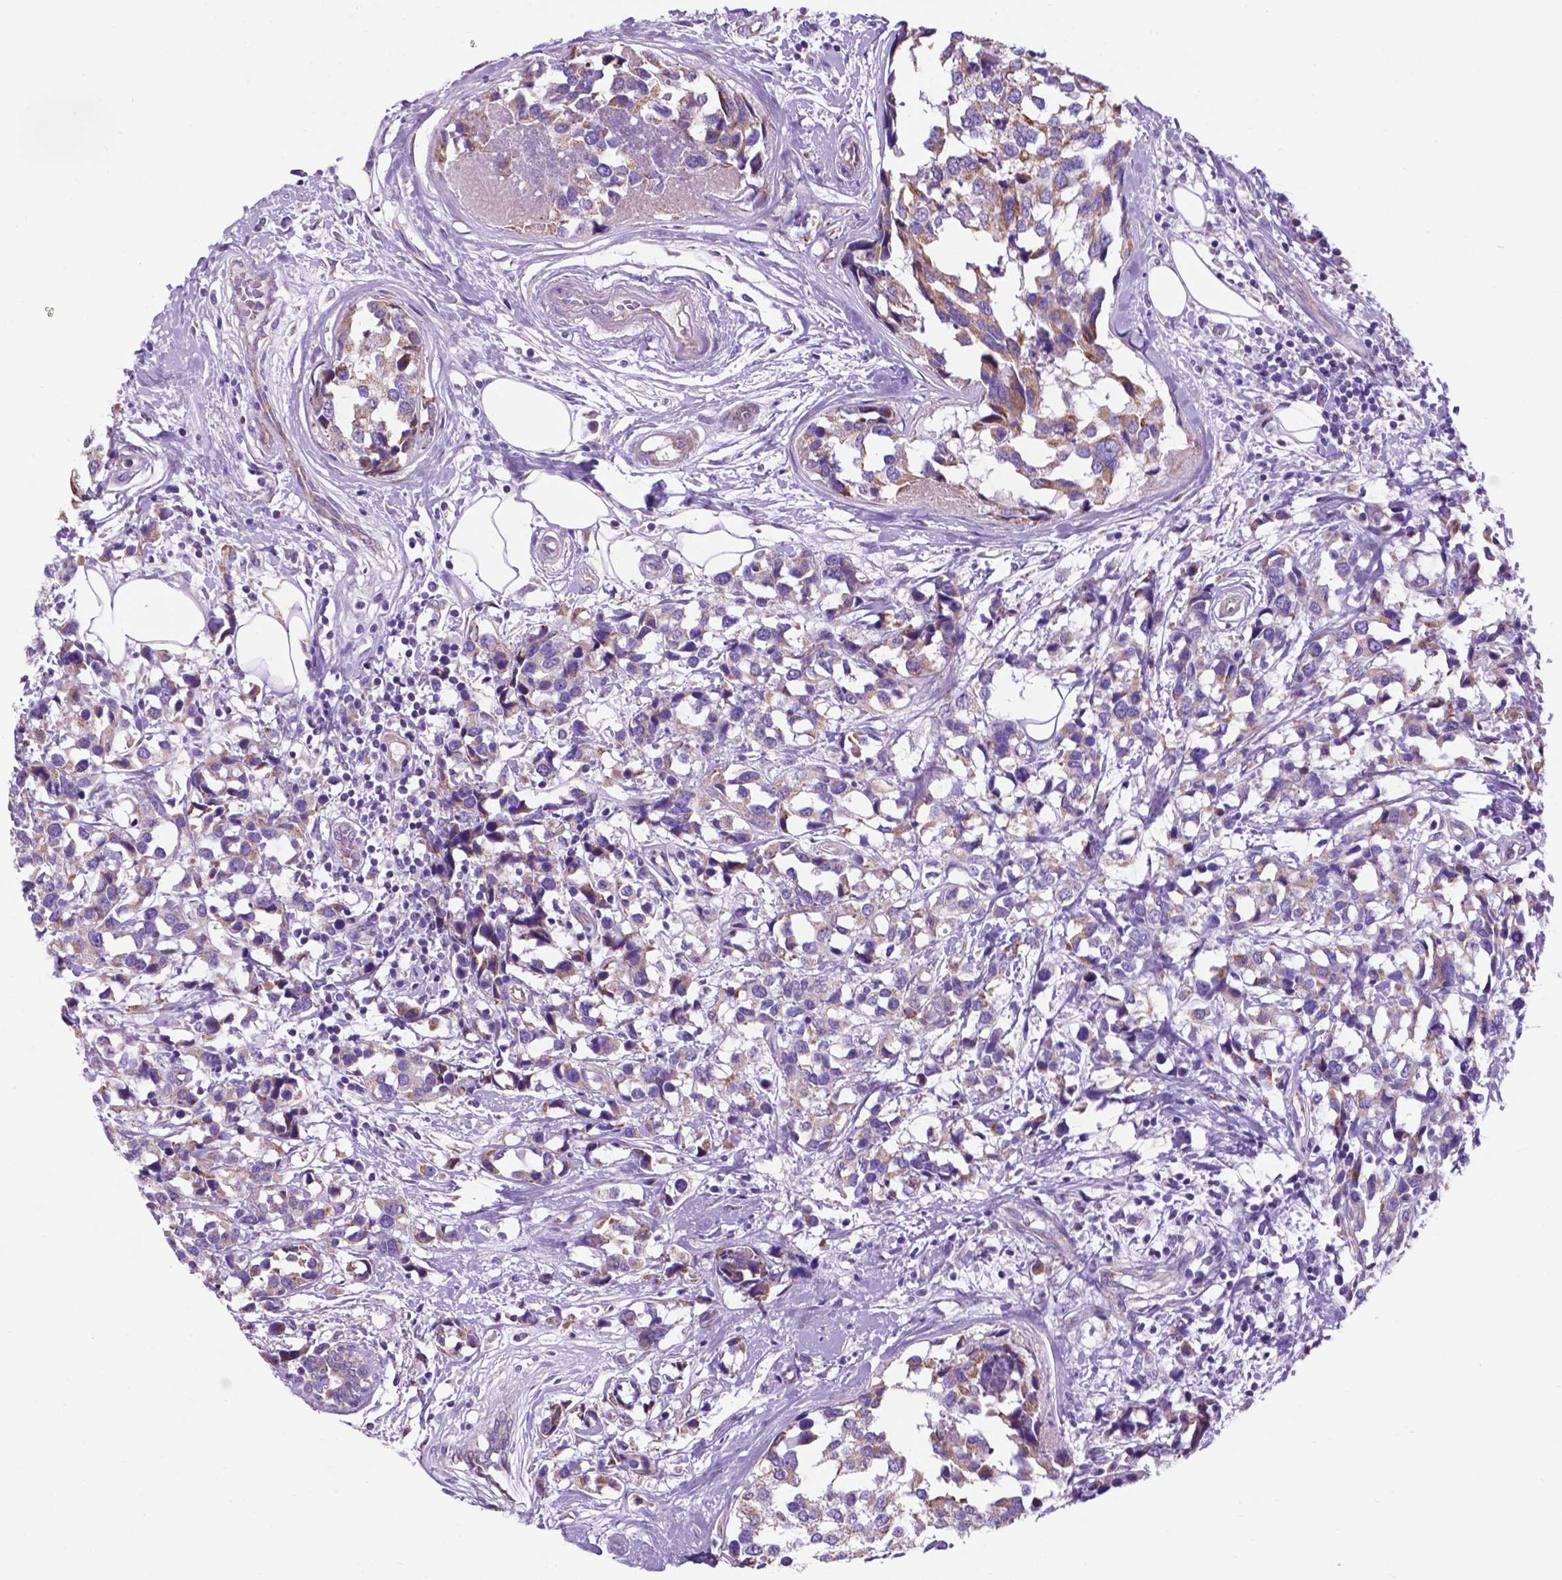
{"staining": {"intensity": "weak", "quantity": "<25%", "location": "cytoplasmic/membranous"}, "tissue": "breast cancer", "cell_type": "Tumor cells", "image_type": "cancer", "snomed": [{"axis": "morphology", "description": "Lobular carcinoma"}, {"axis": "topography", "description": "Breast"}], "caption": "Breast cancer (lobular carcinoma) was stained to show a protein in brown. There is no significant staining in tumor cells.", "gene": "TMEM121B", "patient": {"sex": "female", "age": 59}}